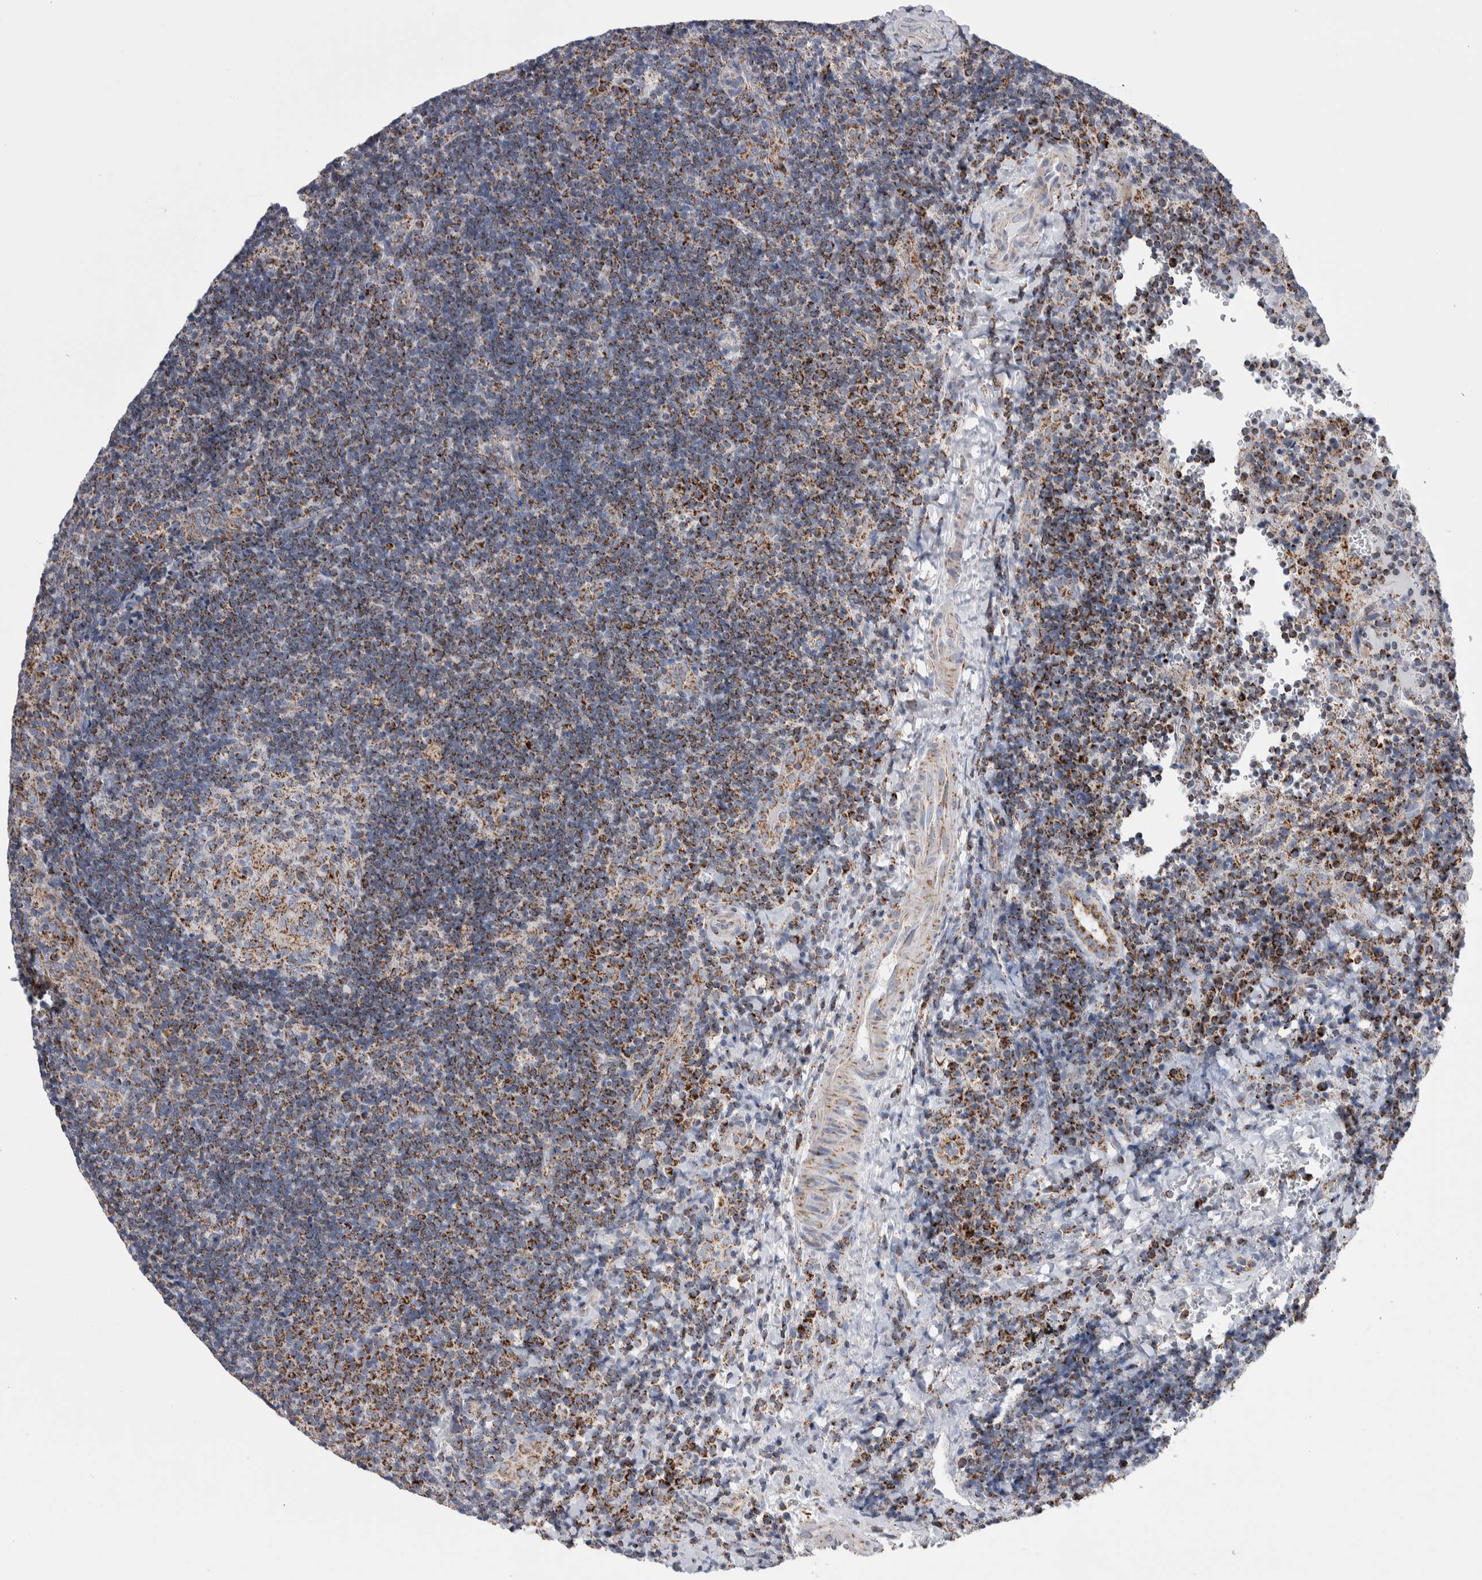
{"staining": {"intensity": "moderate", "quantity": ">75%", "location": "cytoplasmic/membranous"}, "tissue": "lymphoma", "cell_type": "Tumor cells", "image_type": "cancer", "snomed": [{"axis": "morphology", "description": "Malignant lymphoma, non-Hodgkin's type, High grade"}, {"axis": "topography", "description": "Tonsil"}], "caption": "There is medium levels of moderate cytoplasmic/membranous staining in tumor cells of malignant lymphoma, non-Hodgkin's type (high-grade), as demonstrated by immunohistochemical staining (brown color).", "gene": "ETFA", "patient": {"sex": "female", "age": 36}}